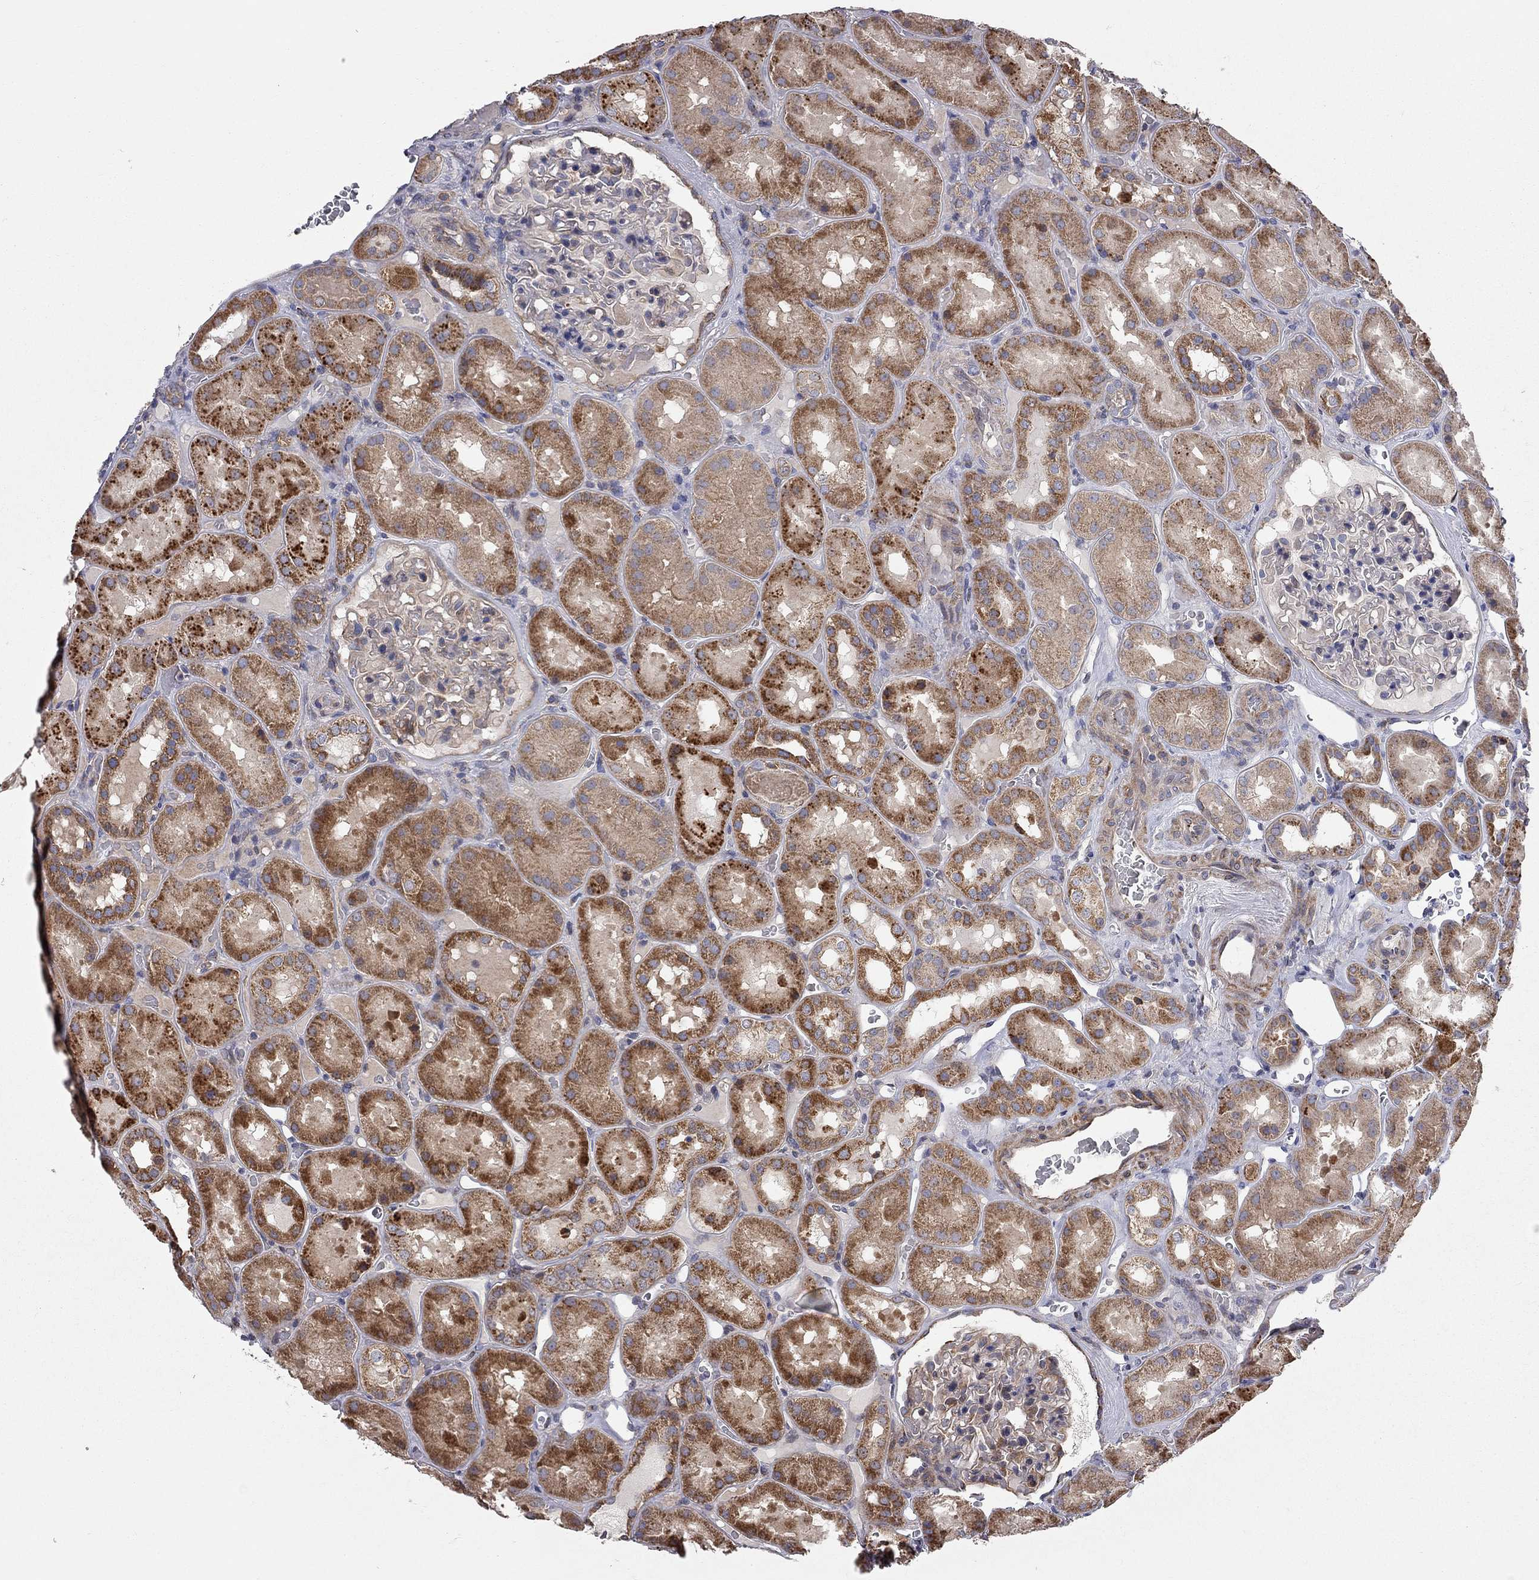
{"staining": {"intensity": "negative", "quantity": "none", "location": "none"}, "tissue": "kidney", "cell_type": "Cells in glomeruli", "image_type": "normal", "snomed": [{"axis": "morphology", "description": "Normal tissue, NOS"}, {"axis": "topography", "description": "Kidney"}], "caption": "Immunohistochemistry (IHC) photomicrograph of normal human kidney stained for a protein (brown), which demonstrates no positivity in cells in glomeruli. Brightfield microscopy of immunohistochemistry (IHC) stained with DAB (3,3'-diaminobenzidine) (brown) and hematoxylin (blue), captured at high magnification.", "gene": "KANSL1L", "patient": {"sex": "male", "age": 73}}